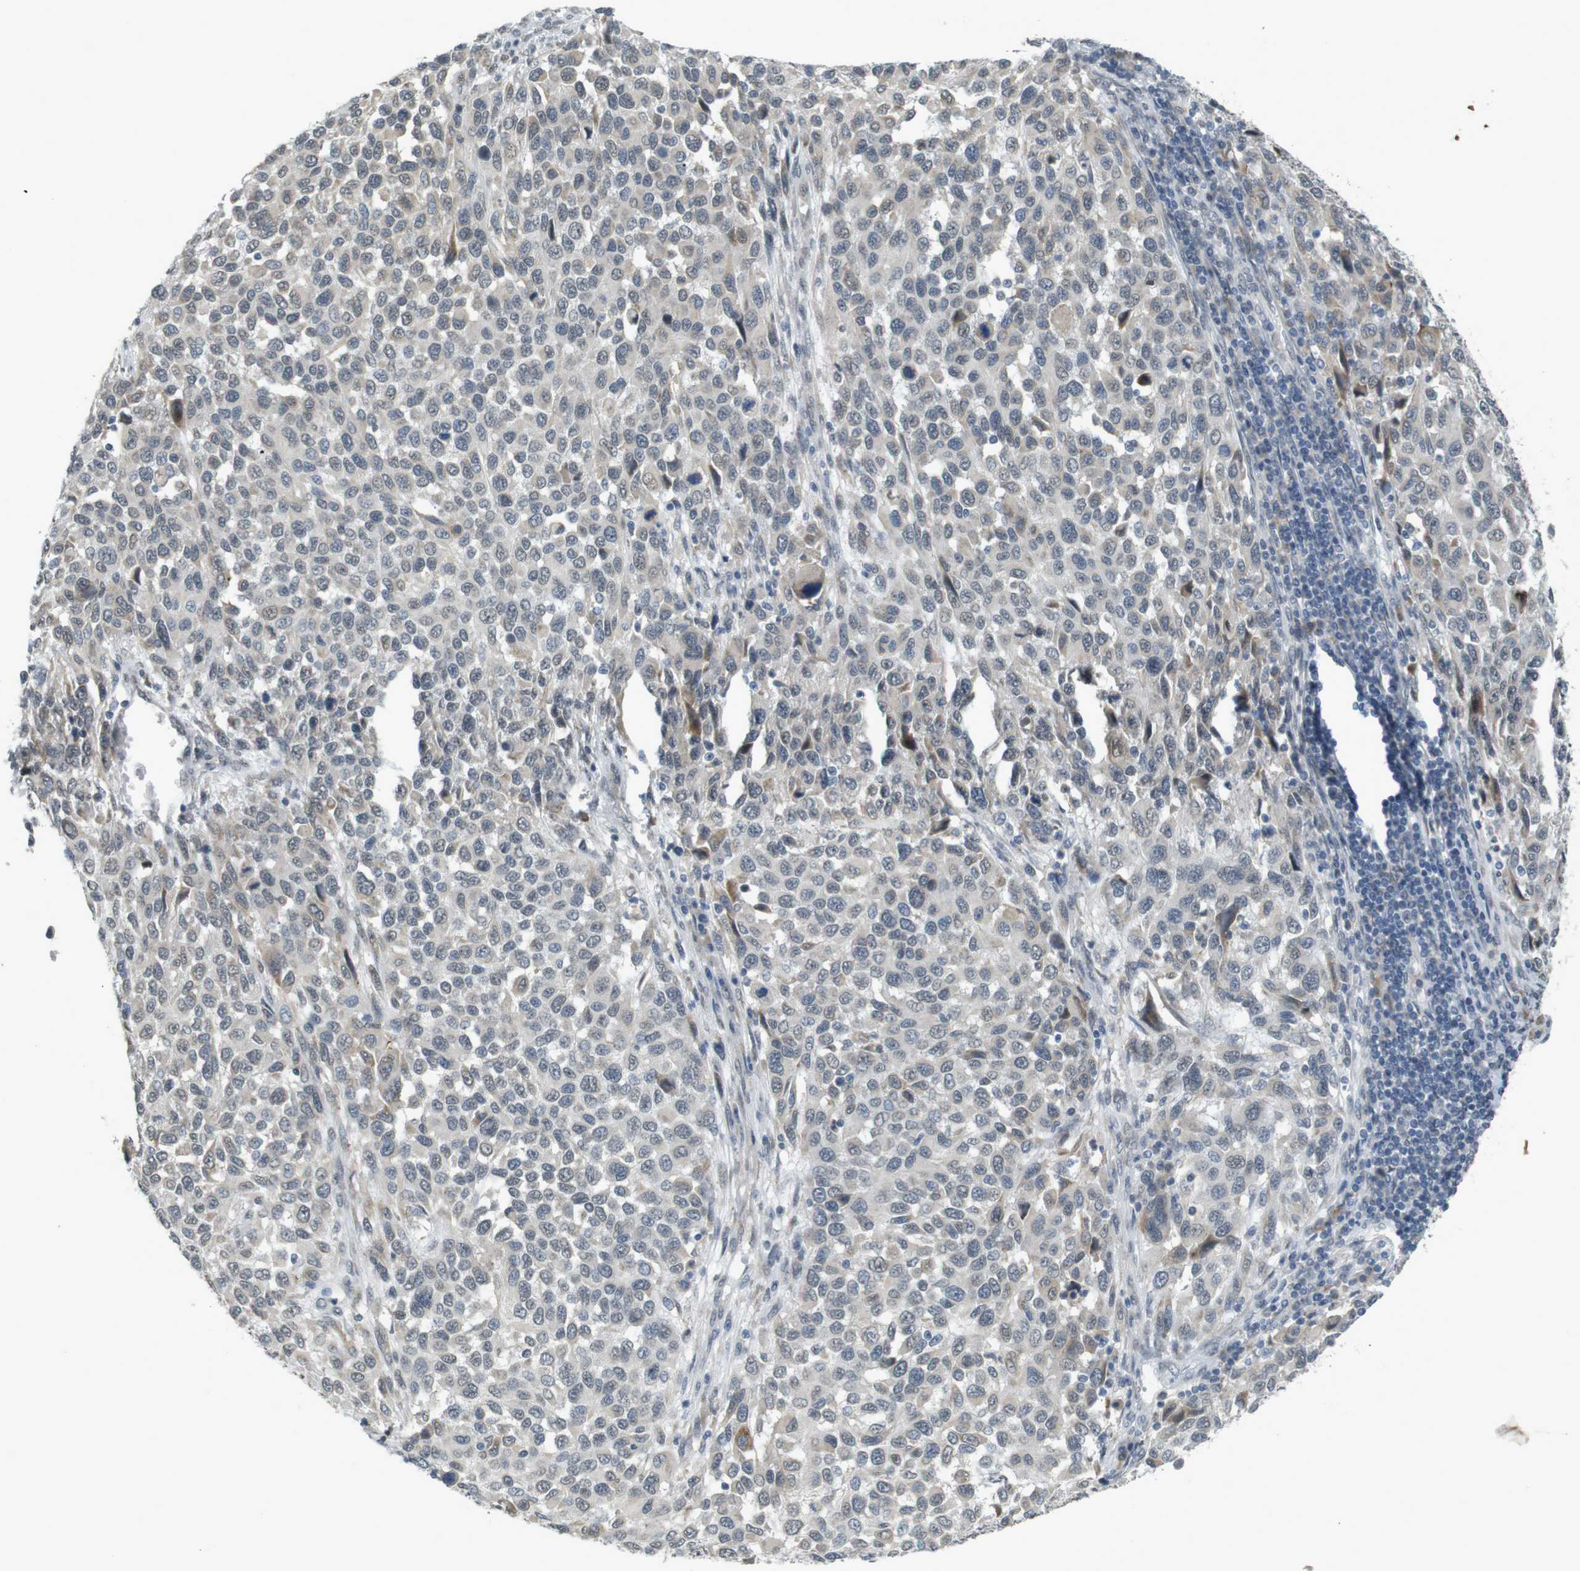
{"staining": {"intensity": "negative", "quantity": "none", "location": "none"}, "tissue": "melanoma", "cell_type": "Tumor cells", "image_type": "cancer", "snomed": [{"axis": "morphology", "description": "Malignant melanoma, Metastatic site"}, {"axis": "topography", "description": "Lymph node"}], "caption": "Protein analysis of melanoma demonstrates no significant expression in tumor cells. (Stains: DAB immunohistochemistry (IHC) with hematoxylin counter stain, Microscopy: brightfield microscopy at high magnification).", "gene": "FZD10", "patient": {"sex": "male", "age": 61}}